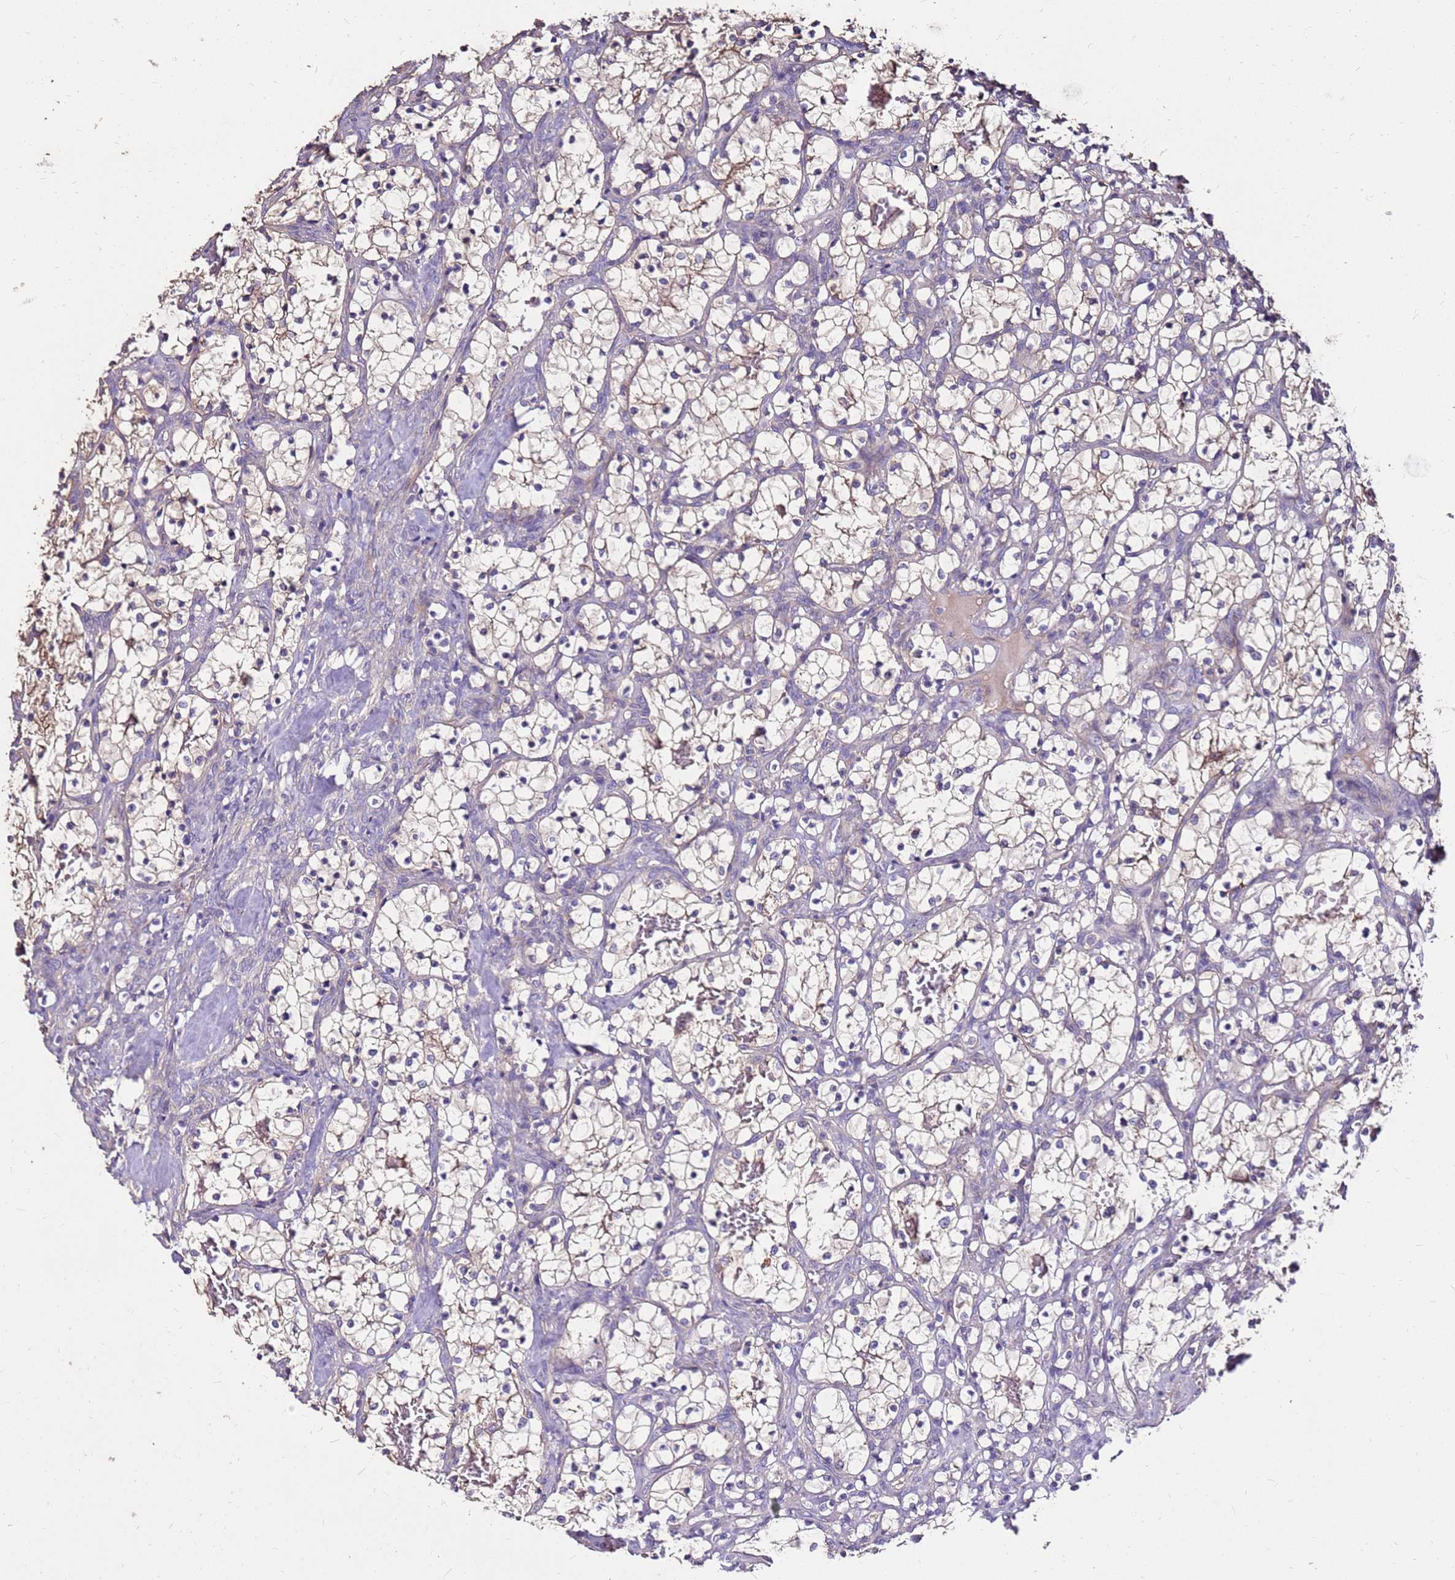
{"staining": {"intensity": "weak", "quantity": "<25%", "location": "cytoplasmic/membranous"}, "tissue": "renal cancer", "cell_type": "Tumor cells", "image_type": "cancer", "snomed": [{"axis": "morphology", "description": "Adenocarcinoma, NOS"}, {"axis": "topography", "description": "Kidney"}], "caption": "Adenocarcinoma (renal) was stained to show a protein in brown. There is no significant staining in tumor cells.", "gene": "EXD3", "patient": {"sex": "female", "age": 69}}